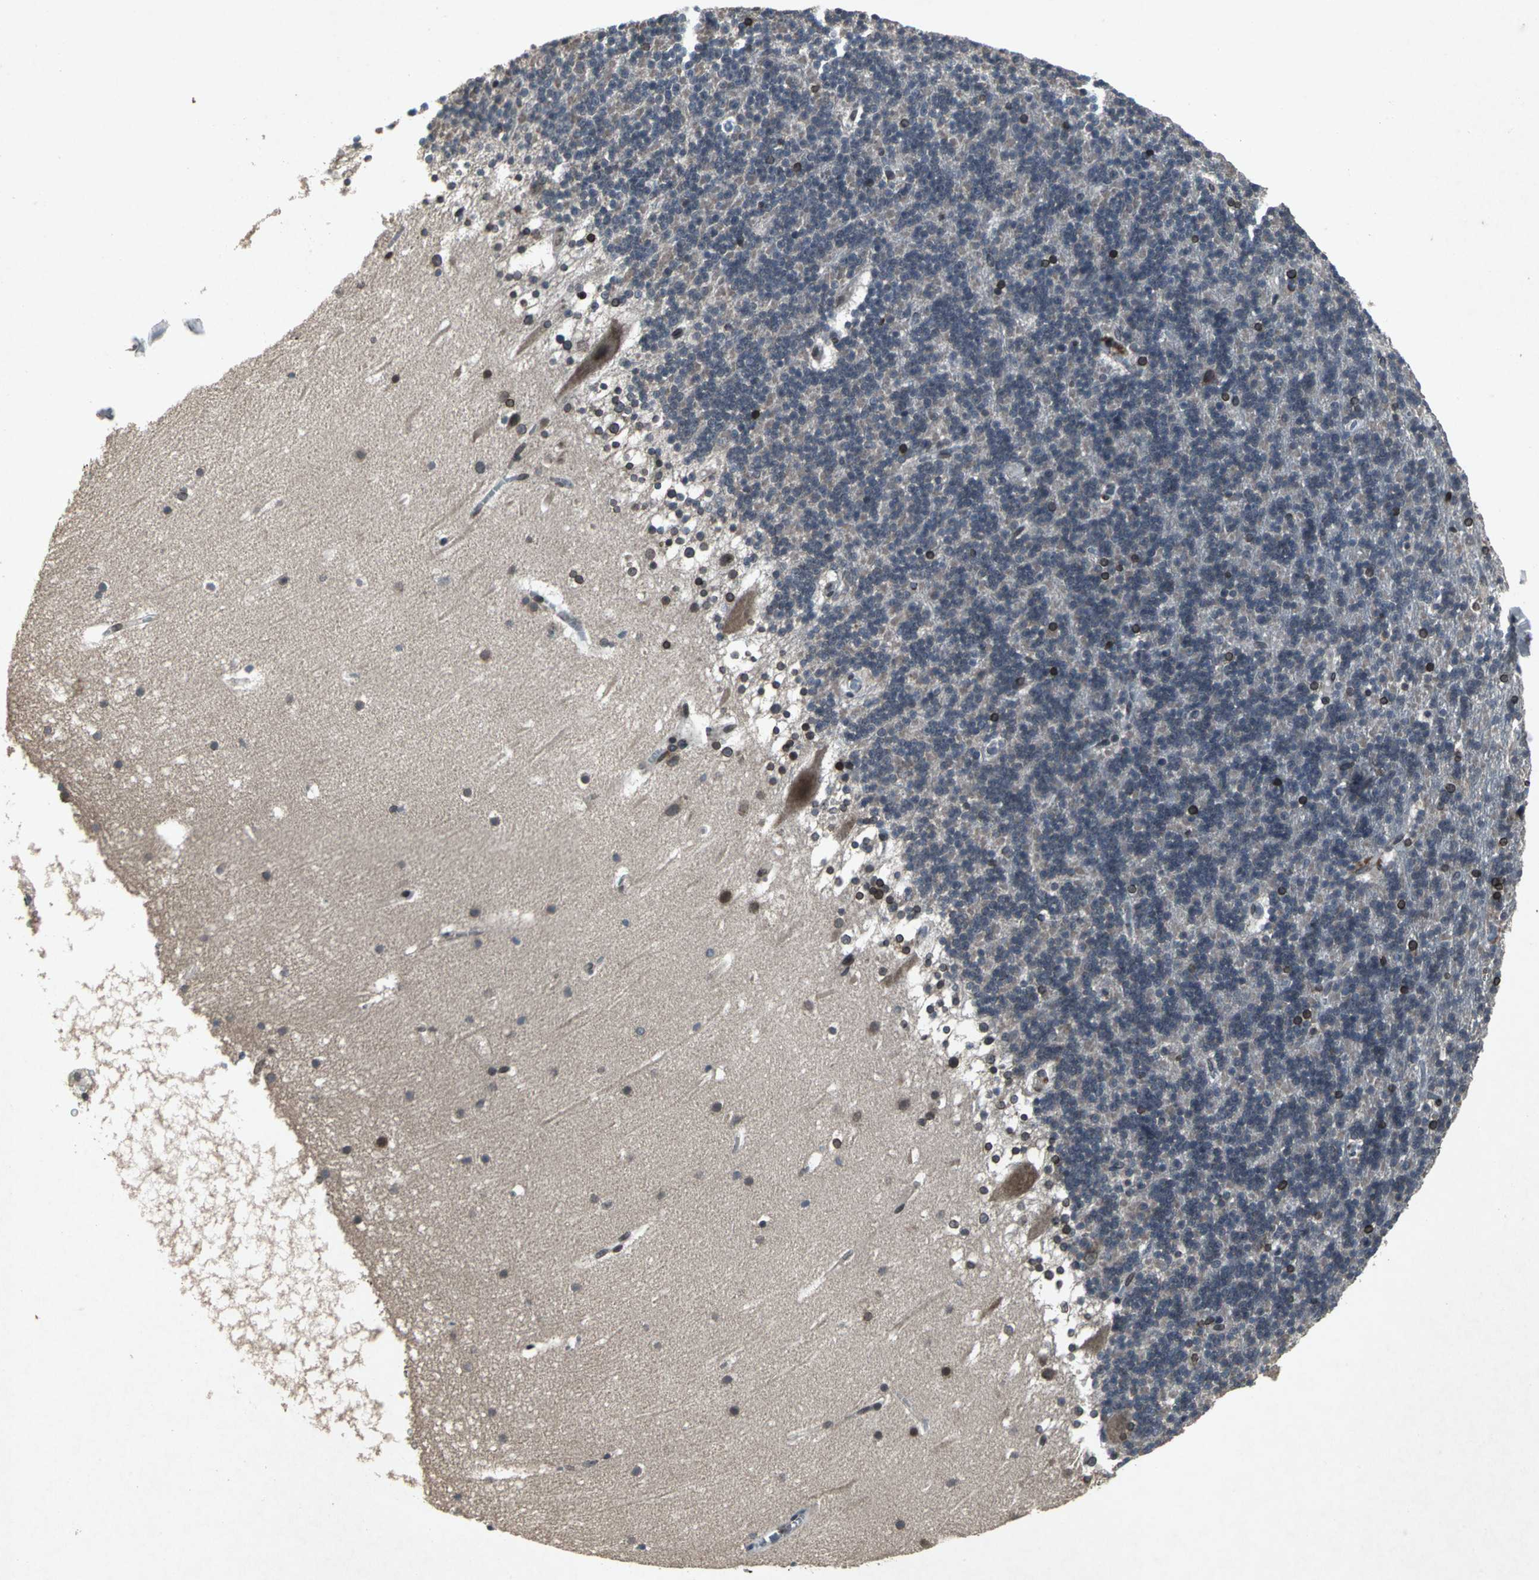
{"staining": {"intensity": "strong", "quantity": "<25%", "location": "cytoplasmic/membranous,nuclear"}, "tissue": "cerebellum", "cell_type": "Cells in granular layer", "image_type": "normal", "snomed": [{"axis": "morphology", "description": "Normal tissue, NOS"}, {"axis": "topography", "description": "Cerebellum"}], "caption": "This is a histology image of IHC staining of benign cerebellum, which shows strong expression in the cytoplasmic/membranous,nuclear of cells in granular layer.", "gene": "SH2B3", "patient": {"sex": "male", "age": 45}}